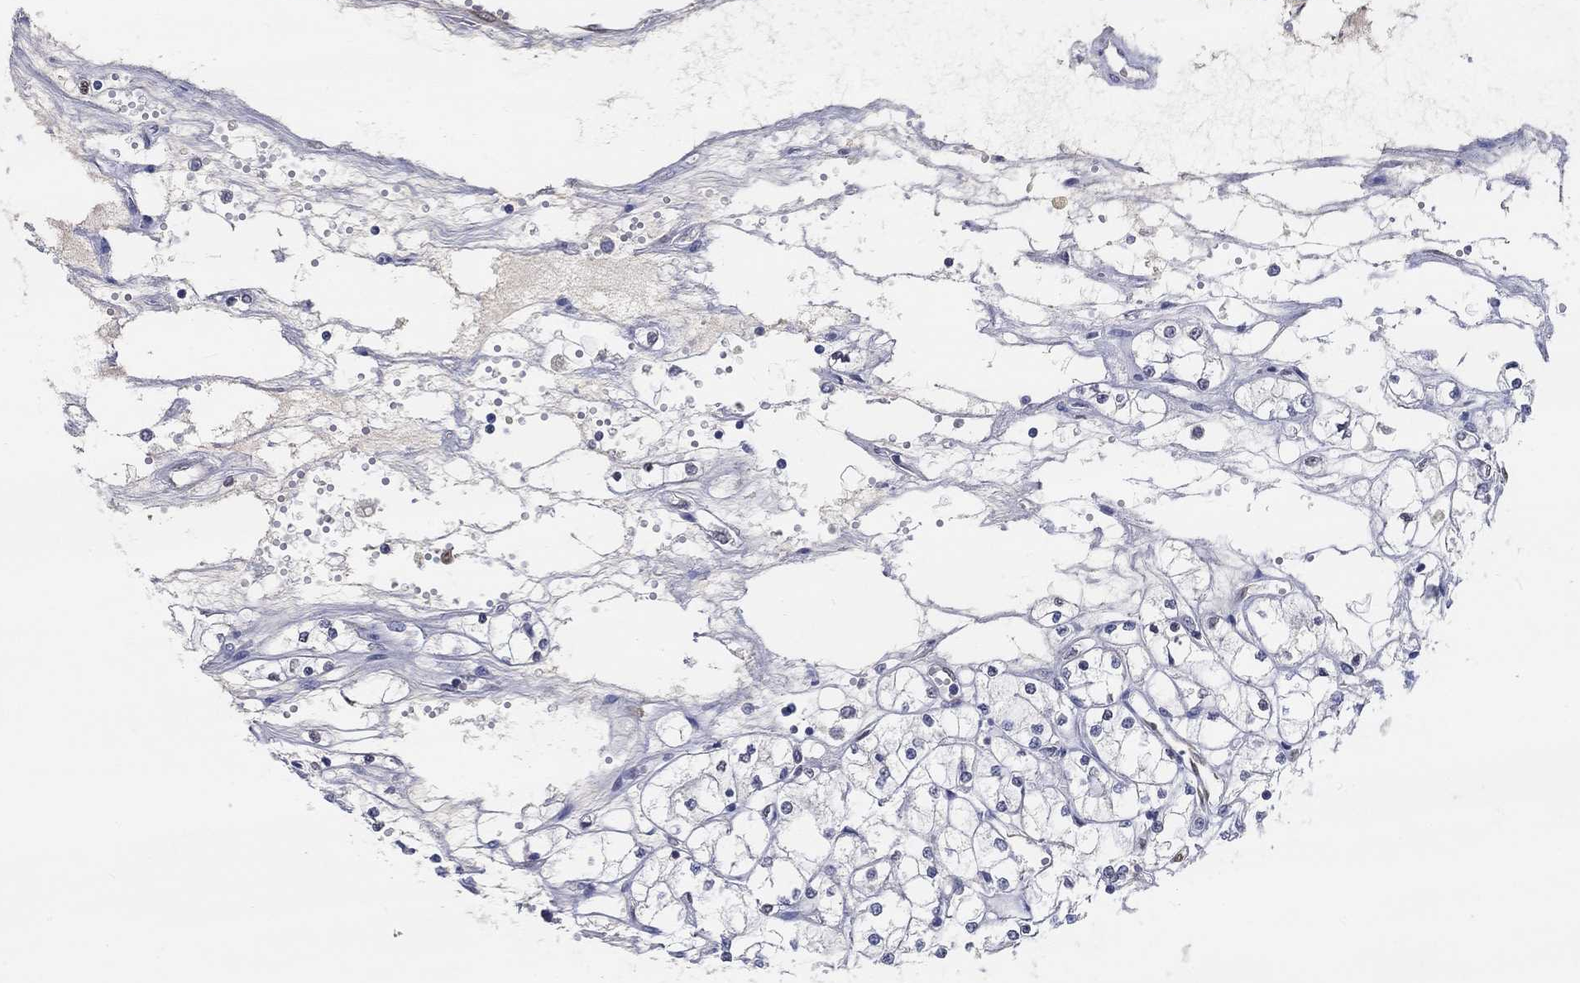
{"staining": {"intensity": "negative", "quantity": "none", "location": "none"}, "tissue": "renal cancer", "cell_type": "Tumor cells", "image_type": "cancer", "snomed": [{"axis": "morphology", "description": "Adenocarcinoma, NOS"}, {"axis": "topography", "description": "Kidney"}], "caption": "Tumor cells show no significant protein expression in adenocarcinoma (renal).", "gene": "FGF2", "patient": {"sex": "male", "age": 67}}